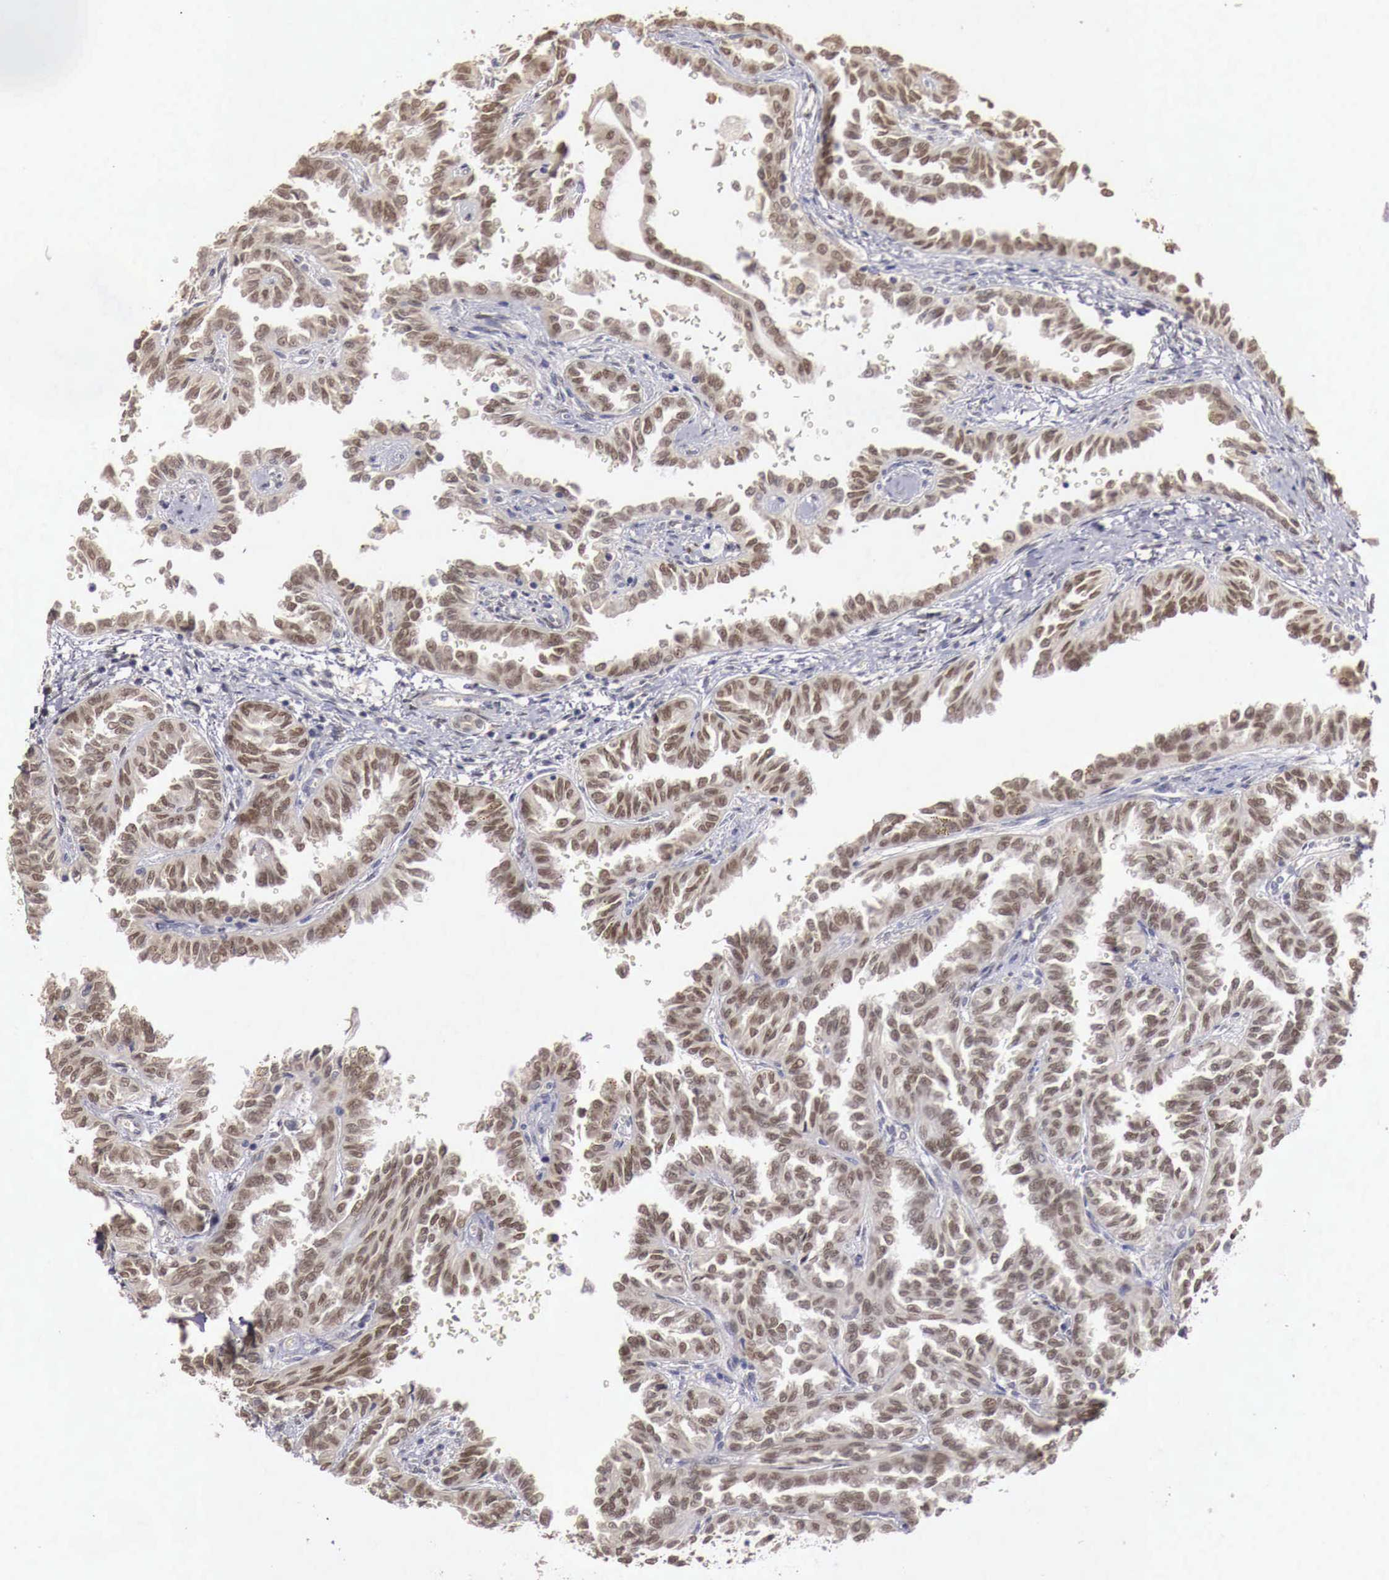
{"staining": {"intensity": "moderate", "quantity": ">75%", "location": "nuclear"}, "tissue": "renal cancer", "cell_type": "Tumor cells", "image_type": "cancer", "snomed": [{"axis": "morphology", "description": "Inflammation, NOS"}, {"axis": "morphology", "description": "Adenocarcinoma, NOS"}, {"axis": "topography", "description": "Kidney"}], "caption": "A brown stain highlights moderate nuclear positivity of a protein in renal cancer (adenocarcinoma) tumor cells. (DAB (3,3'-diaminobenzidine) IHC with brightfield microscopy, high magnification).", "gene": "KHDRBS2", "patient": {"sex": "male", "age": 68}}